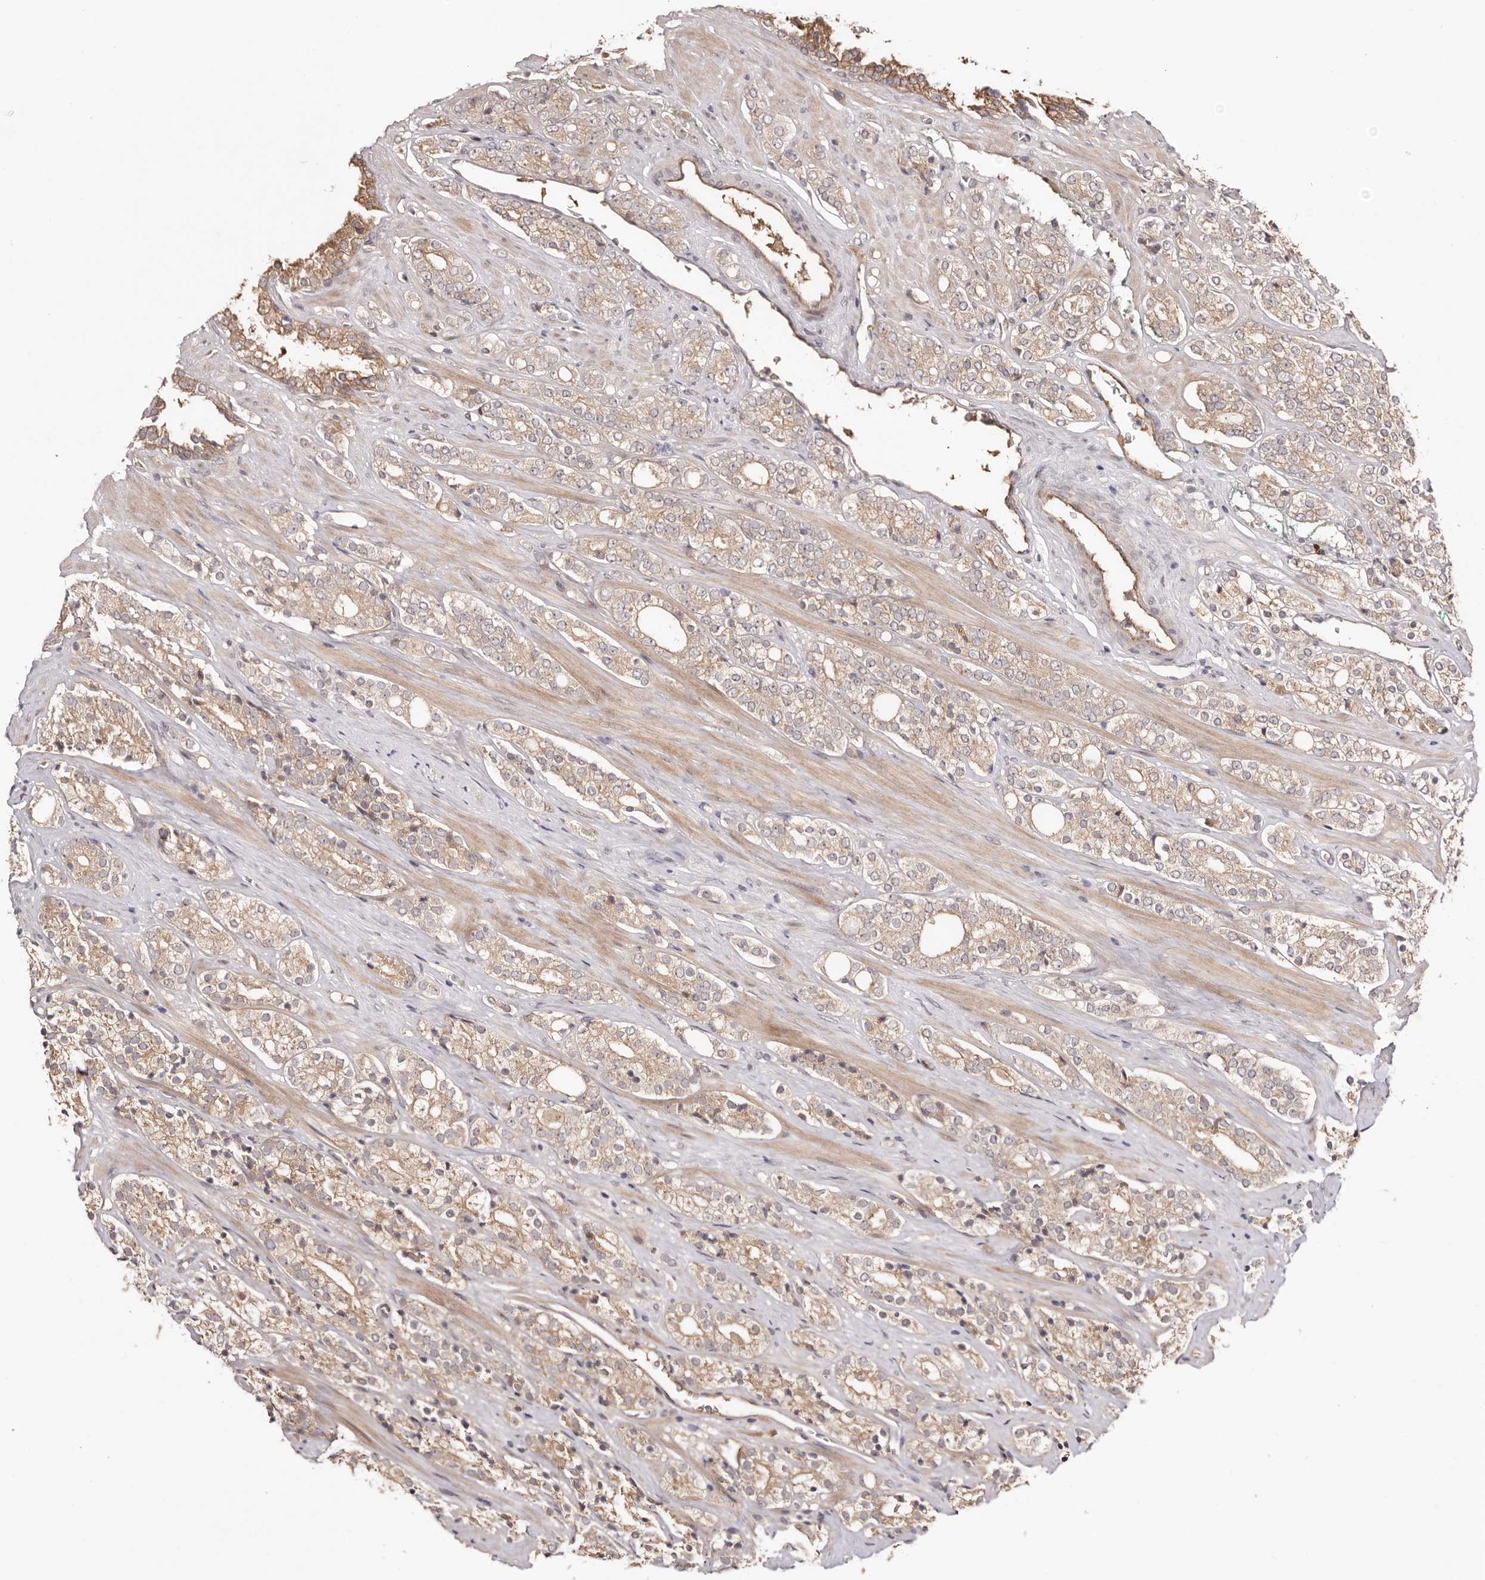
{"staining": {"intensity": "moderate", "quantity": ">75%", "location": "cytoplasmic/membranous"}, "tissue": "prostate cancer", "cell_type": "Tumor cells", "image_type": "cancer", "snomed": [{"axis": "morphology", "description": "Adenocarcinoma, High grade"}, {"axis": "topography", "description": "Prostate"}], "caption": "This micrograph exhibits immunohistochemistry staining of prostate high-grade adenocarcinoma, with medium moderate cytoplasmic/membranous expression in approximately >75% of tumor cells.", "gene": "EGR3", "patient": {"sex": "male", "age": 71}}